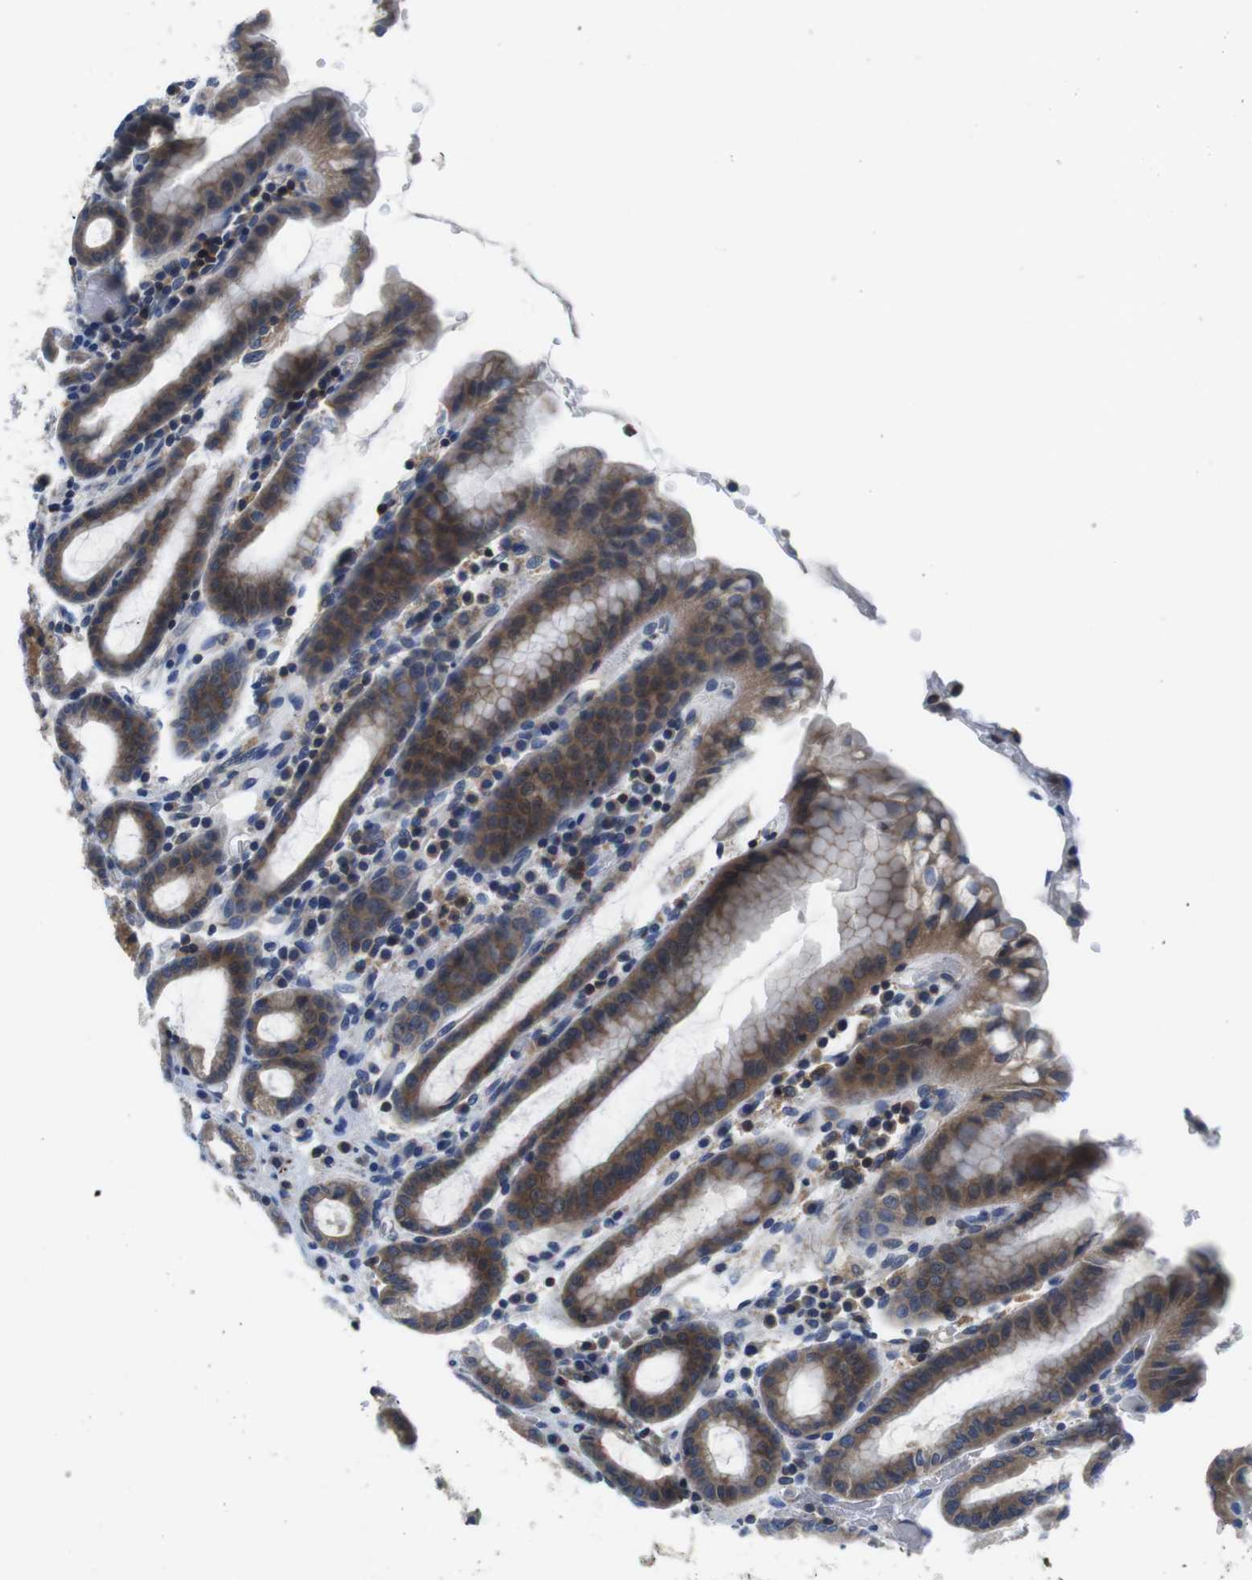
{"staining": {"intensity": "moderate", "quantity": ">75%", "location": "cytoplasmic/membranous"}, "tissue": "stomach", "cell_type": "Glandular cells", "image_type": "normal", "snomed": [{"axis": "morphology", "description": "Normal tissue, NOS"}, {"axis": "topography", "description": "Stomach, upper"}], "caption": "Approximately >75% of glandular cells in benign stomach display moderate cytoplasmic/membranous protein positivity as visualized by brown immunohistochemical staining.", "gene": "PIK3CD", "patient": {"sex": "male", "age": 68}}